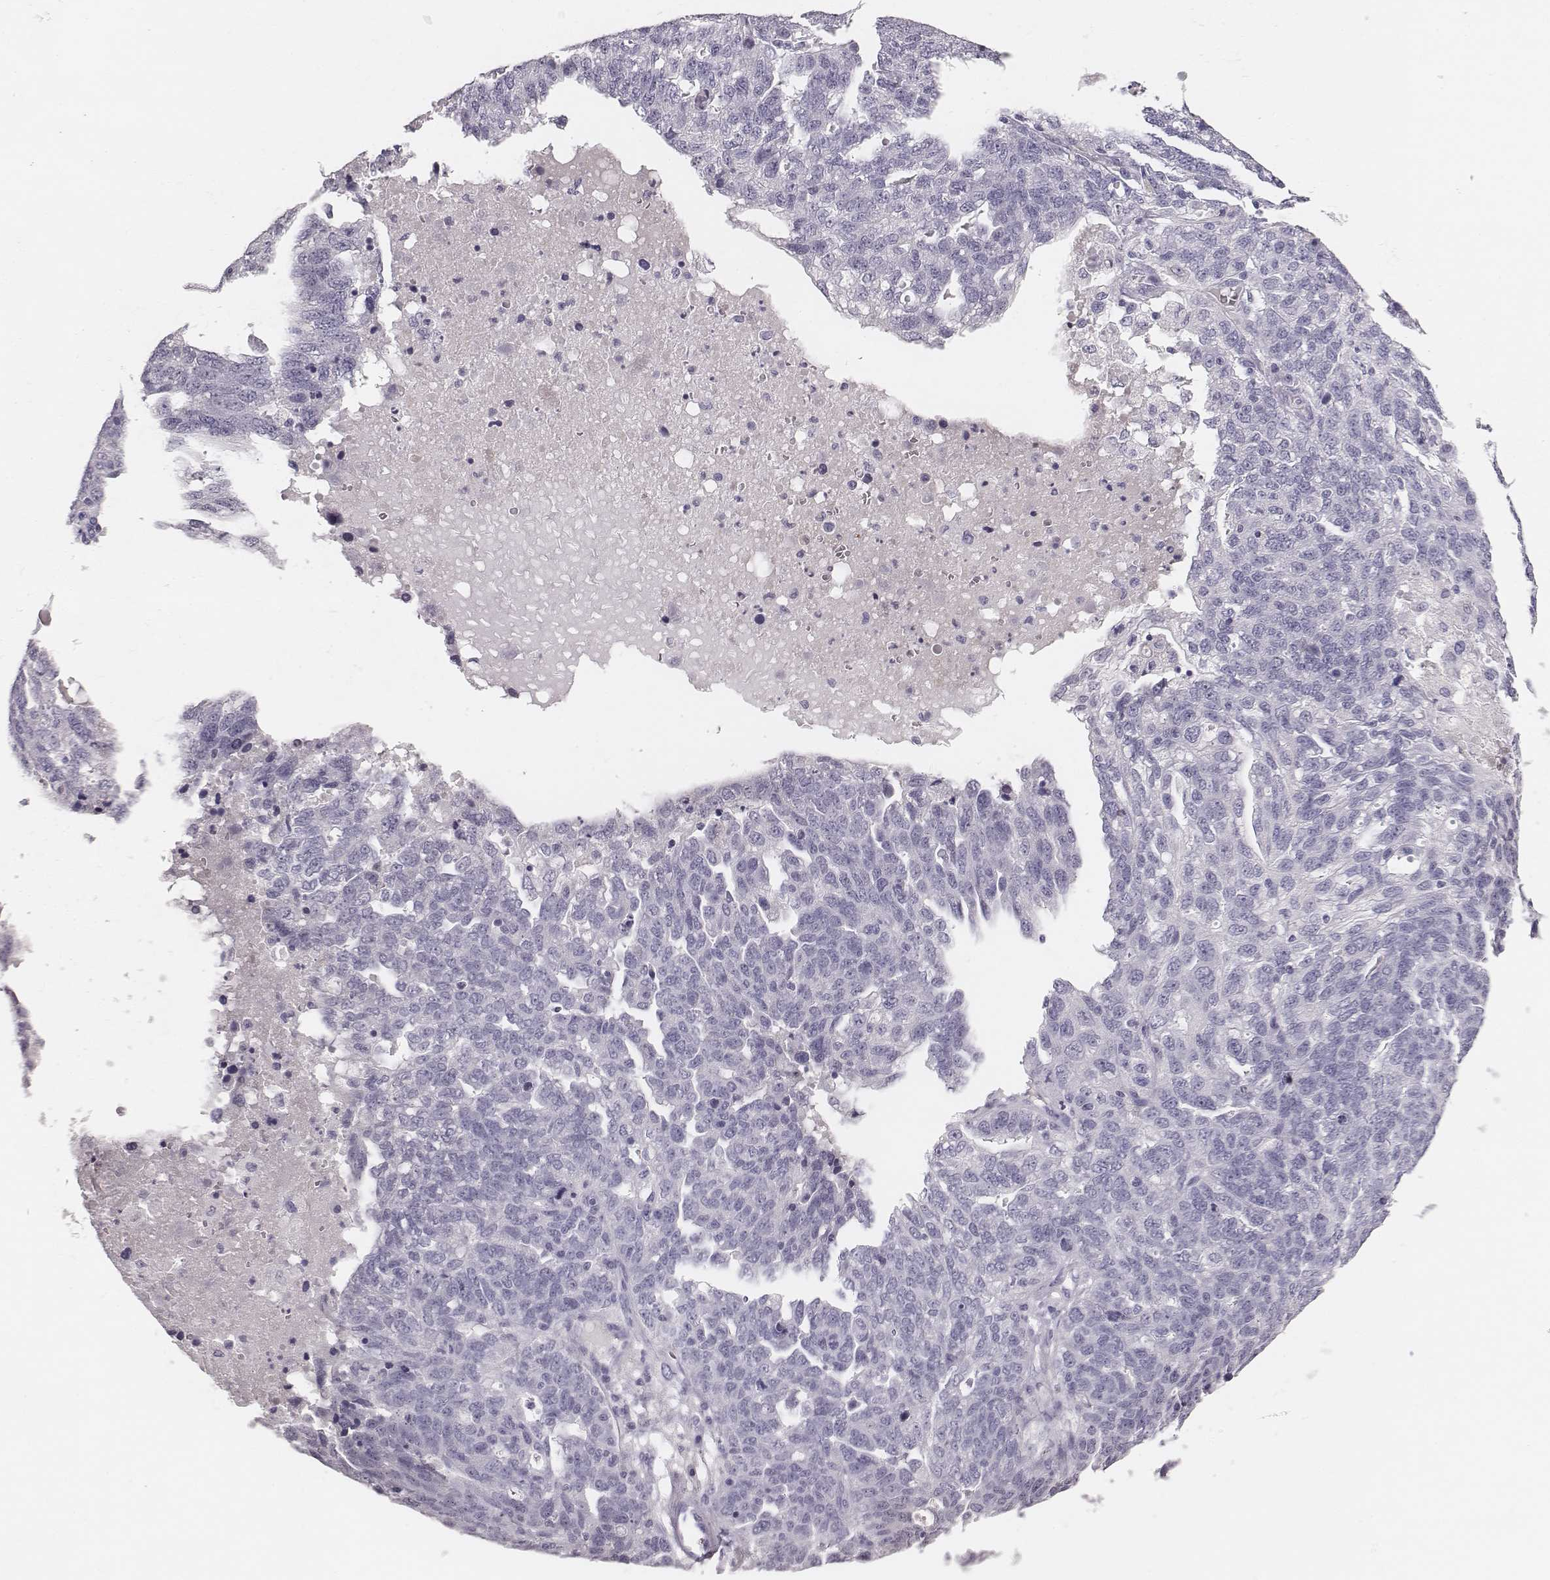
{"staining": {"intensity": "negative", "quantity": "none", "location": "none"}, "tissue": "ovarian cancer", "cell_type": "Tumor cells", "image_type": "cancer", "snomed": [{"axis": "morphology", "description": "Cystadenocarcinoma, serous, NOS"}, {"axis": "topography", "description": "Ovary"}], "caption": "Protein analysis of serous cystadenocarcinoma (ovarian) reveals no significant expression in tumor cells.", "gene": "CSH1", "patient": {"sex": "female", "age": 71}}